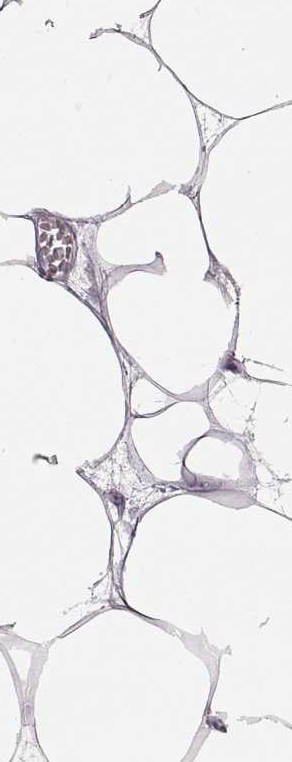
{"staining": {"intensity": "negative", "quantity": "none", "location": "none"}, "tissue": "breast", "cell_type": "Adipocytes", "image_type": "normal", "snomed": [{"axis": "morphology", "description": "Normal tissue, NOS"}, {"axis": "topography", "description": "Breast"}], "caption": "The photomicrograph demonstrates no significant positivity in adipocytes of breast. Brightfield microscopy of IHC stained with DAB (3,3'-diaminobenzidine) (brown) and hematoxylin (blue), captured at high magnification.", "gene": "ZNF433", "patient": {"sex": "female", "age": 45}}